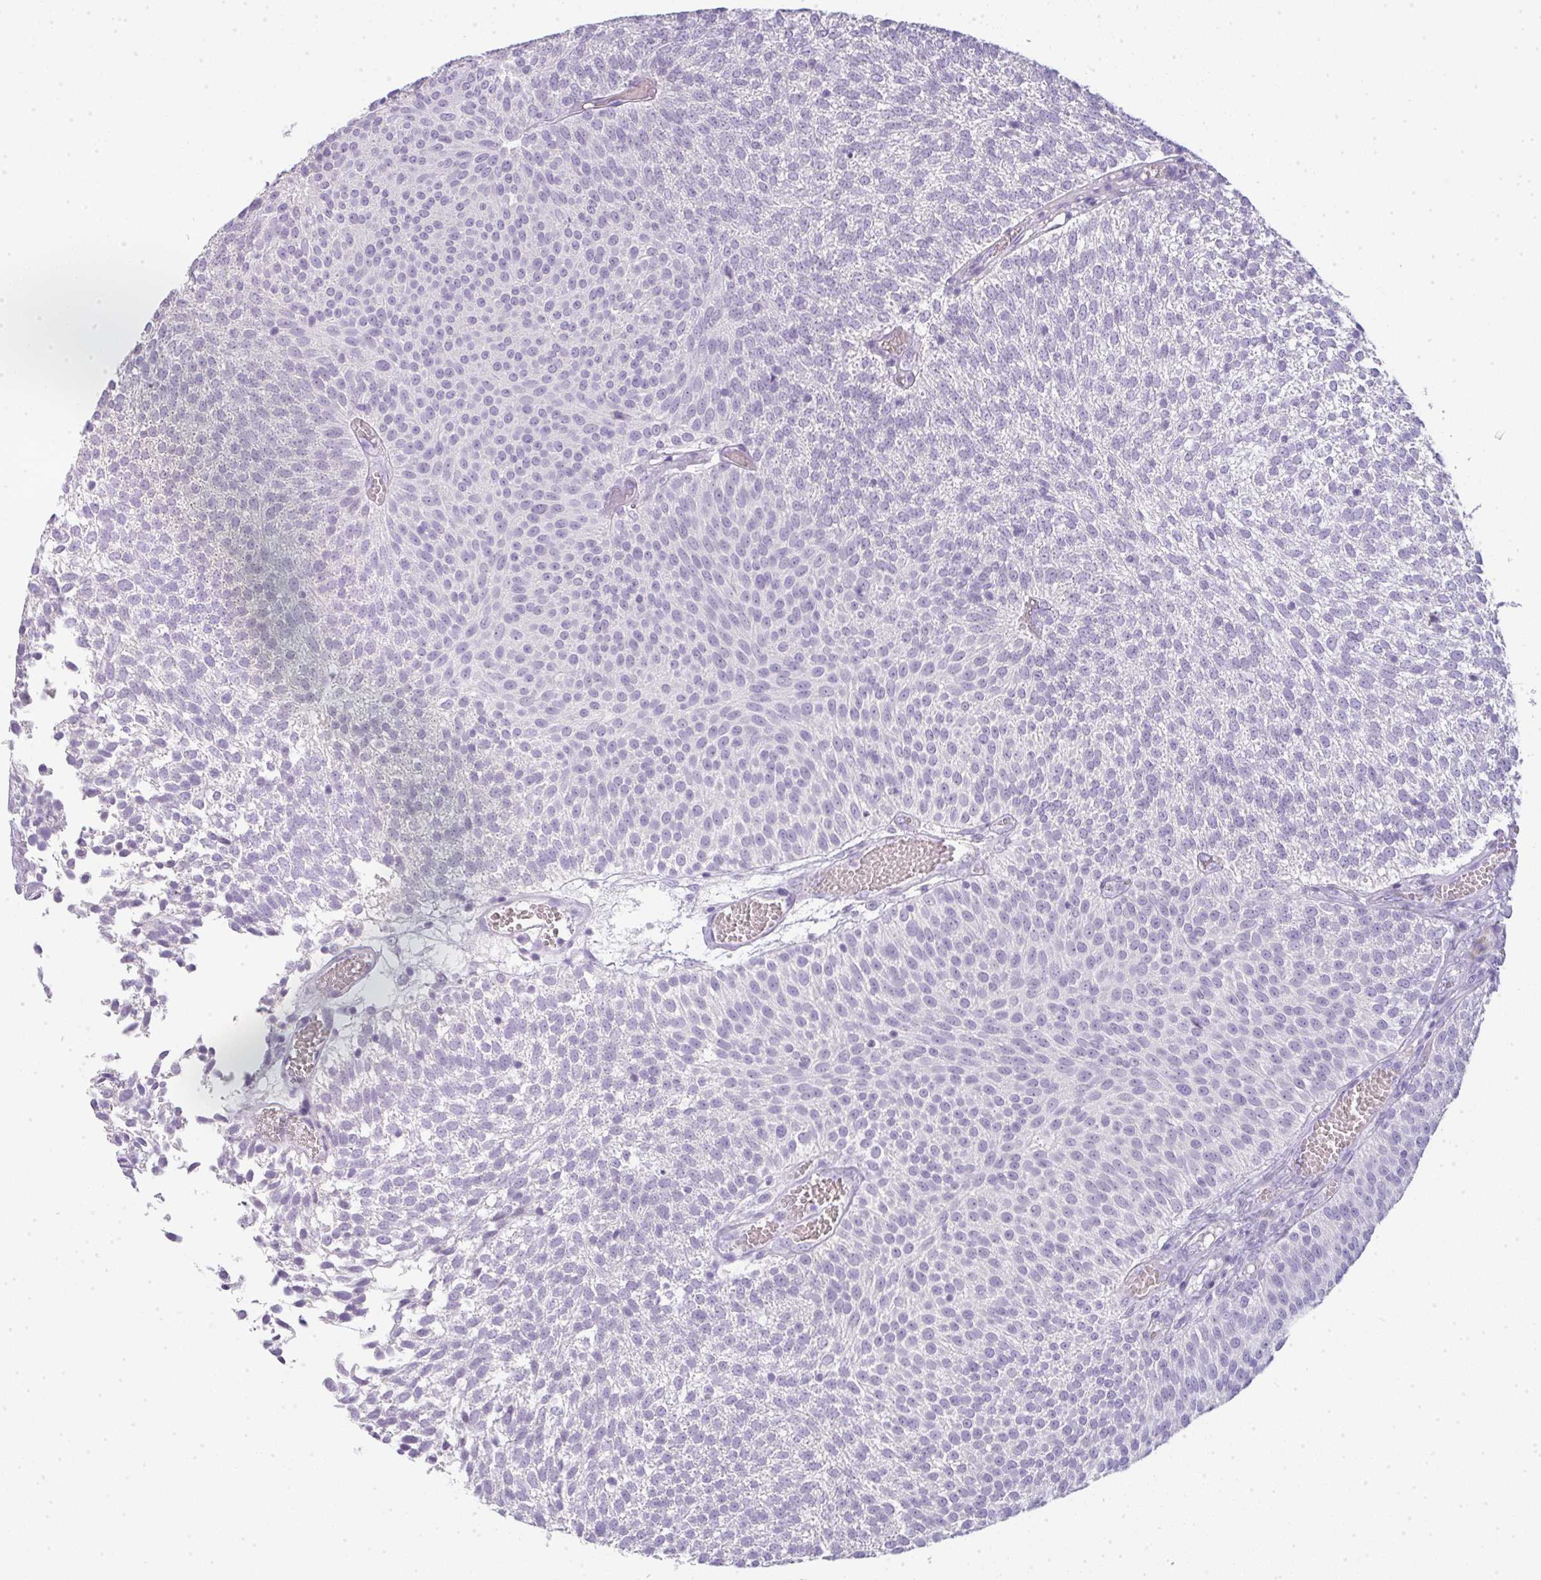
{"staining": {"intensity": "negative", "quantity": "none", "location": "none"}, "tissue": "urothelial cancer", "cell_type": "Tumor cells", "image_type": "cancer", "snomed": [{"axis": "morphology", "description": "Urothelial carcinoma, Low grade"}, {"axis": "topography", "description": "Urinary bladder"}], "caption": "Immunohistochemistry micrograph of urothelial carcinoma (low-grade) stained for a protein (brown), which reveals no expression in tumor cells.", "gene": "LPAR4", "patient": {"sex": "female", "age": 79}}